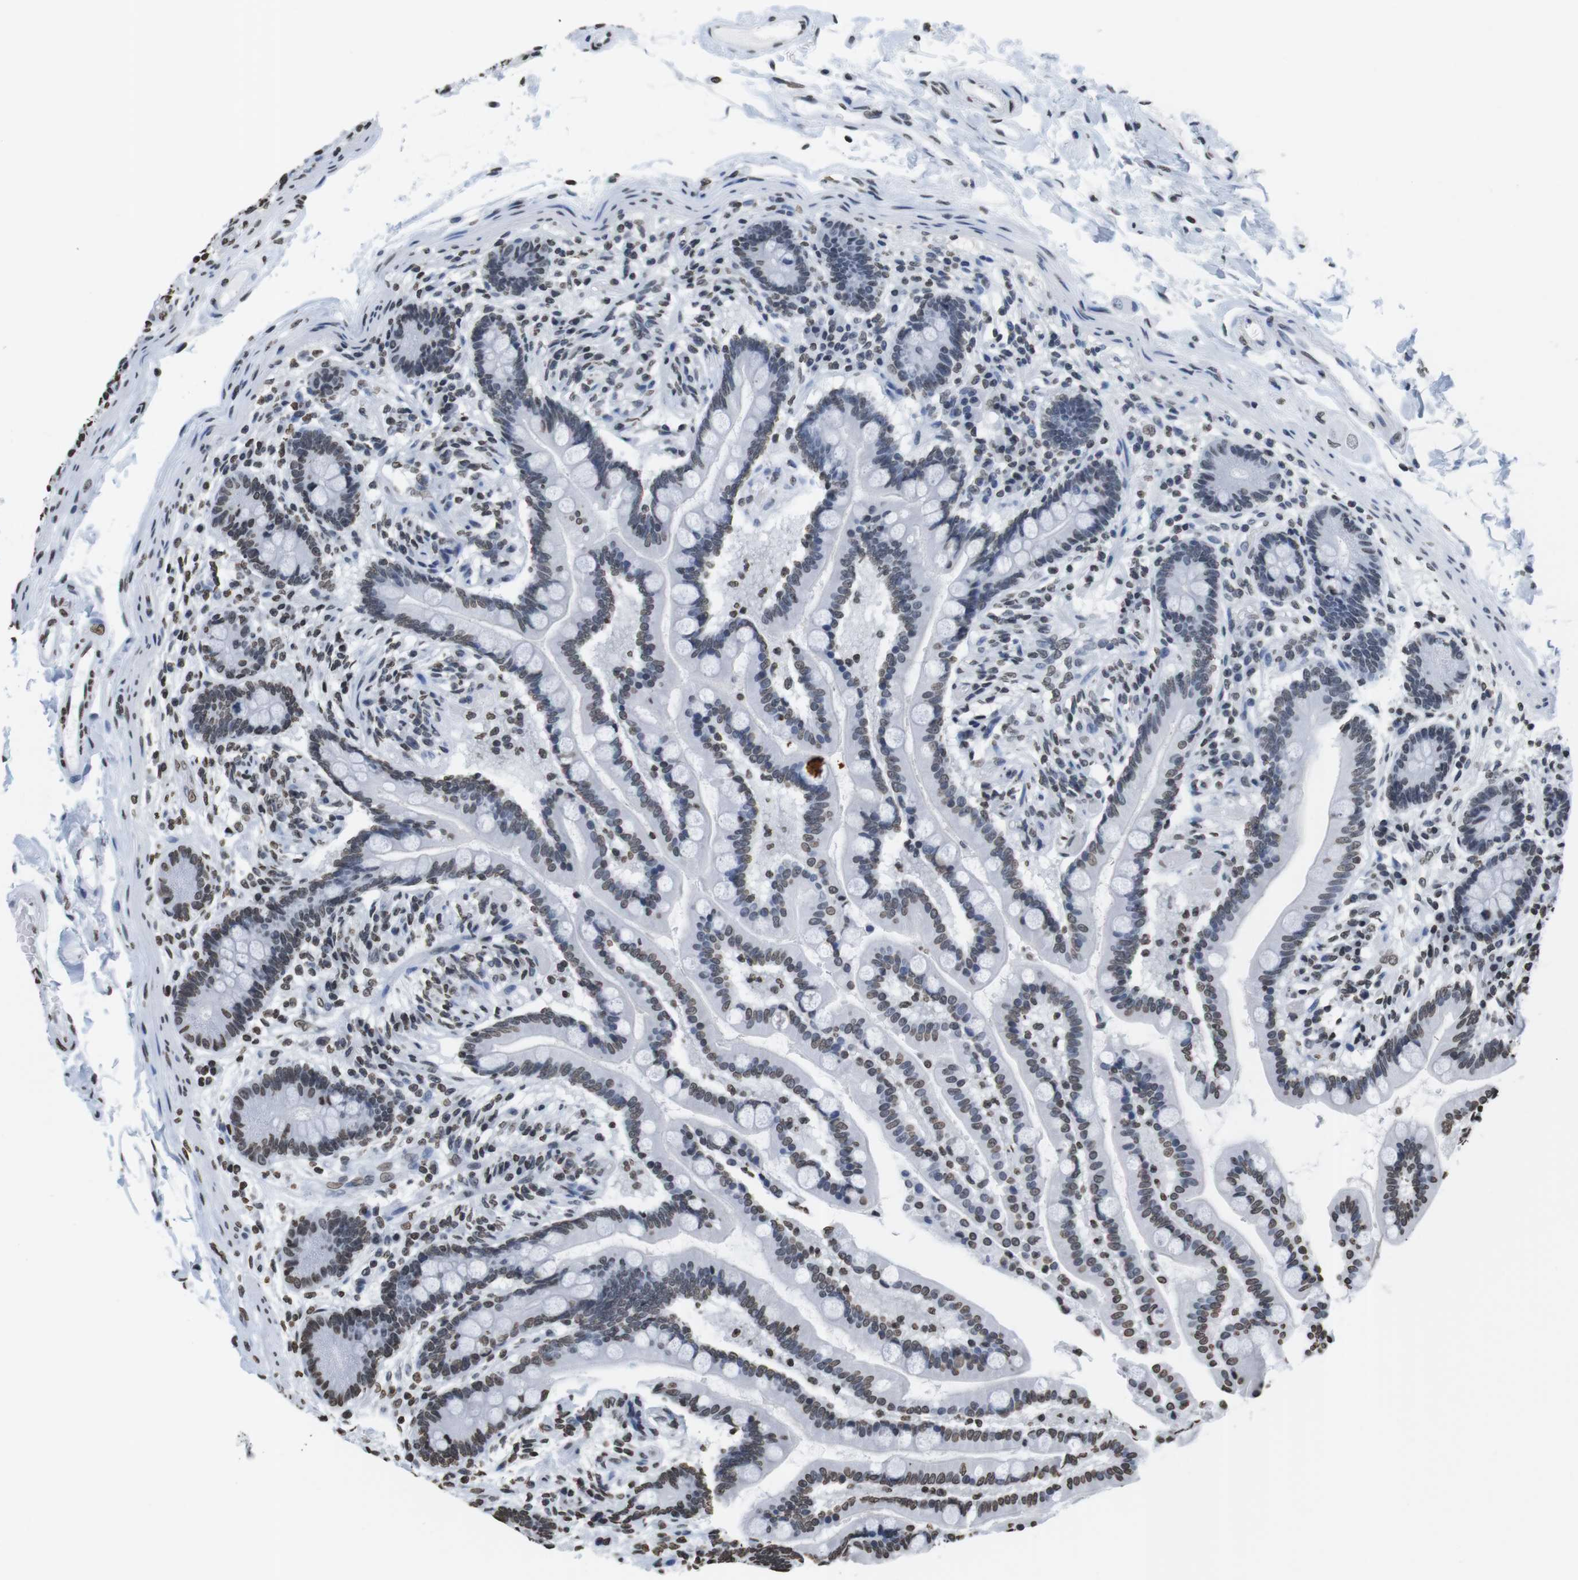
{"staining": {"intensity": "weak", "quantity": "25%-75%", "location": "nuclear"}, "tissue": "colon", "cell_type": "Endothelial cells", "image_type": "normal", "snomed": [{"axis": "morphology", "description": "Normal tissue, NOS"}, {"axis": "topography", "description": "Colon"}], "caption": "Immunohistochemistry (IHC) (DAB) staining of normal colon displays weak nuclear protein positivity in approximately 25%-75% of endothelial cells. (IHC, brightfield microscopy, high magnification).", "gene": "BSX", "patient": {"sex": "male", "age": 73}}